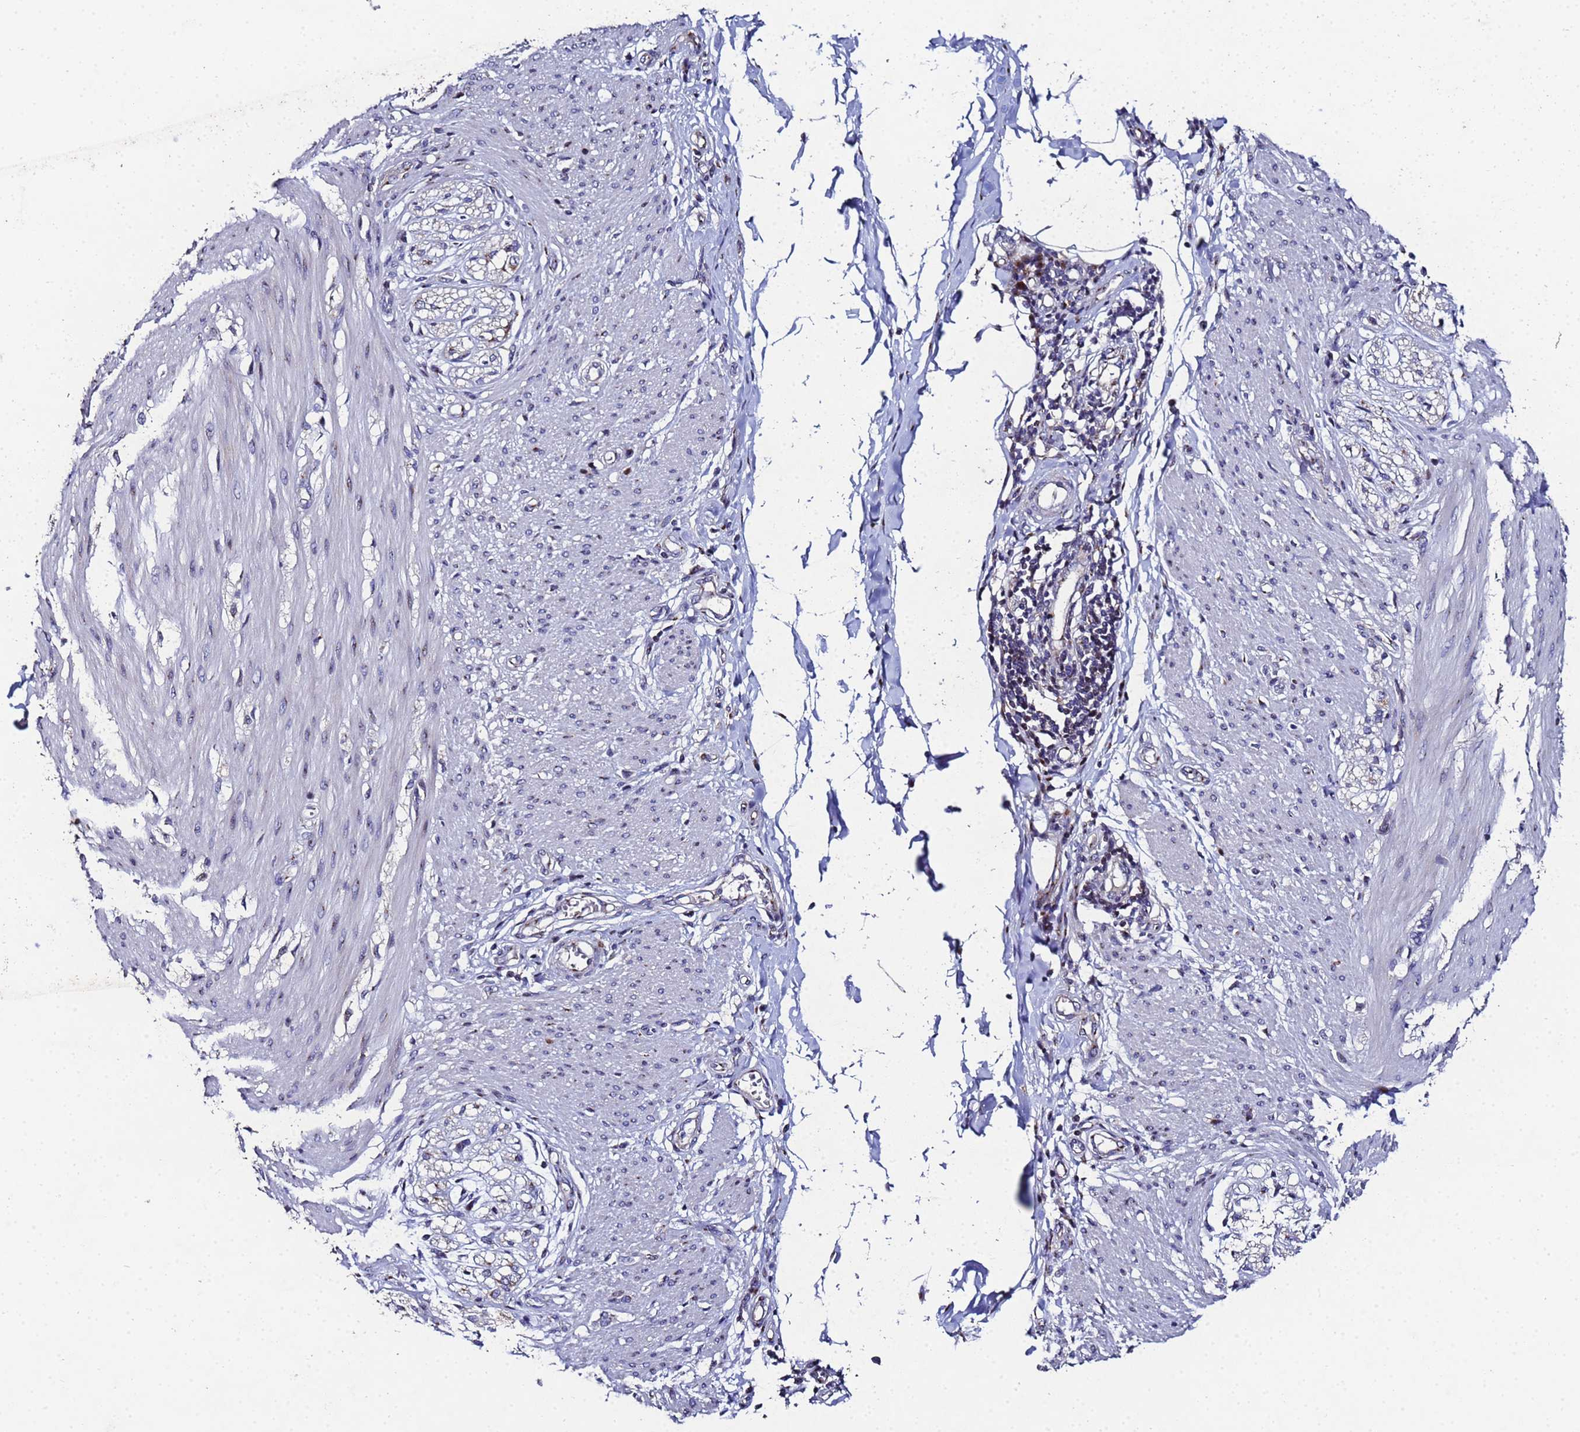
{"staining": {"intensity": "negative", "quantity": "none", "location": "none"}, "tissue": "smooth muscle", "cell_type": "Smooth muscle cells", "image_type": "normal", "snomed": [{"axis": "morphology", "description": "Normal tissue, NOS"}, {"axis": "morphology", "description": "Adenocarcinoma, NOS"}, {"axis": "topography", "description": "Colon"}, {"axis": "topography", "description": "Peripheral nerve tissue"}], "caption": "Immunohistochemical staining of unremarkable smooth muscle demonstrates no significant positivity in smooth muscle cells.", "gene": "NSUN6", "patient": {"sex": "male", "age": 14}}